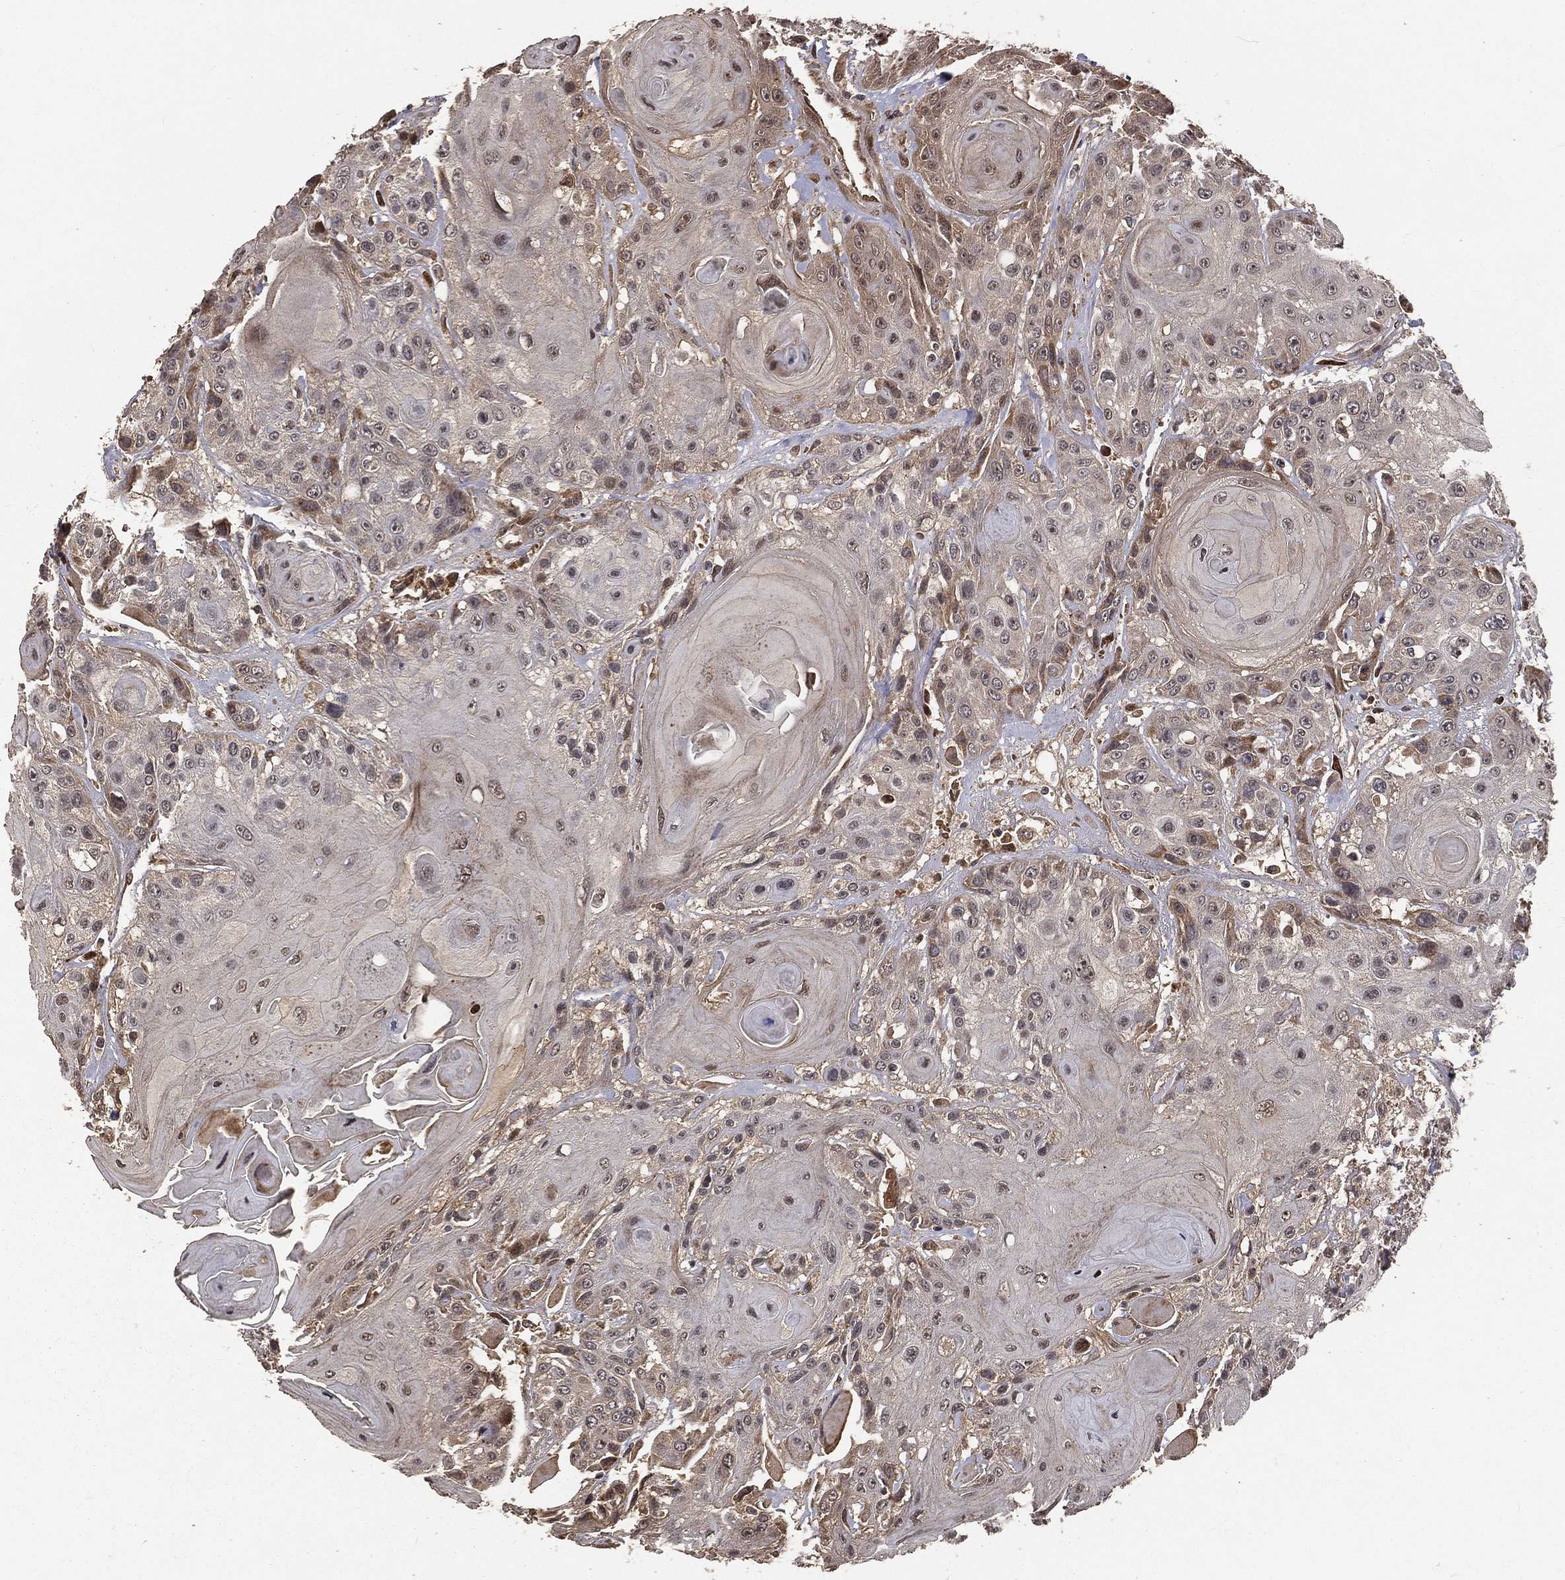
{"staining": {"intensity": "weak", "quantity": "<25%", "location": "cytoplasmic/membranous"}, "tissue": "head and neck cancer", "cell_type": "Tumor cells", "image_type": "cancer", "snomed": [{"axis": "morphology", "description": "Squamous cell carcinoma, NOS"}, {"axis": "topography", "description": "Head-Neck"}], "caption": "Immunohistochemistry histopathology image of human head and neck cancer stained for a protein (brown), which shows no expression in tumor cells.", "gene": "MAPK1", "patient": {"sex": "female", "age": 59}}